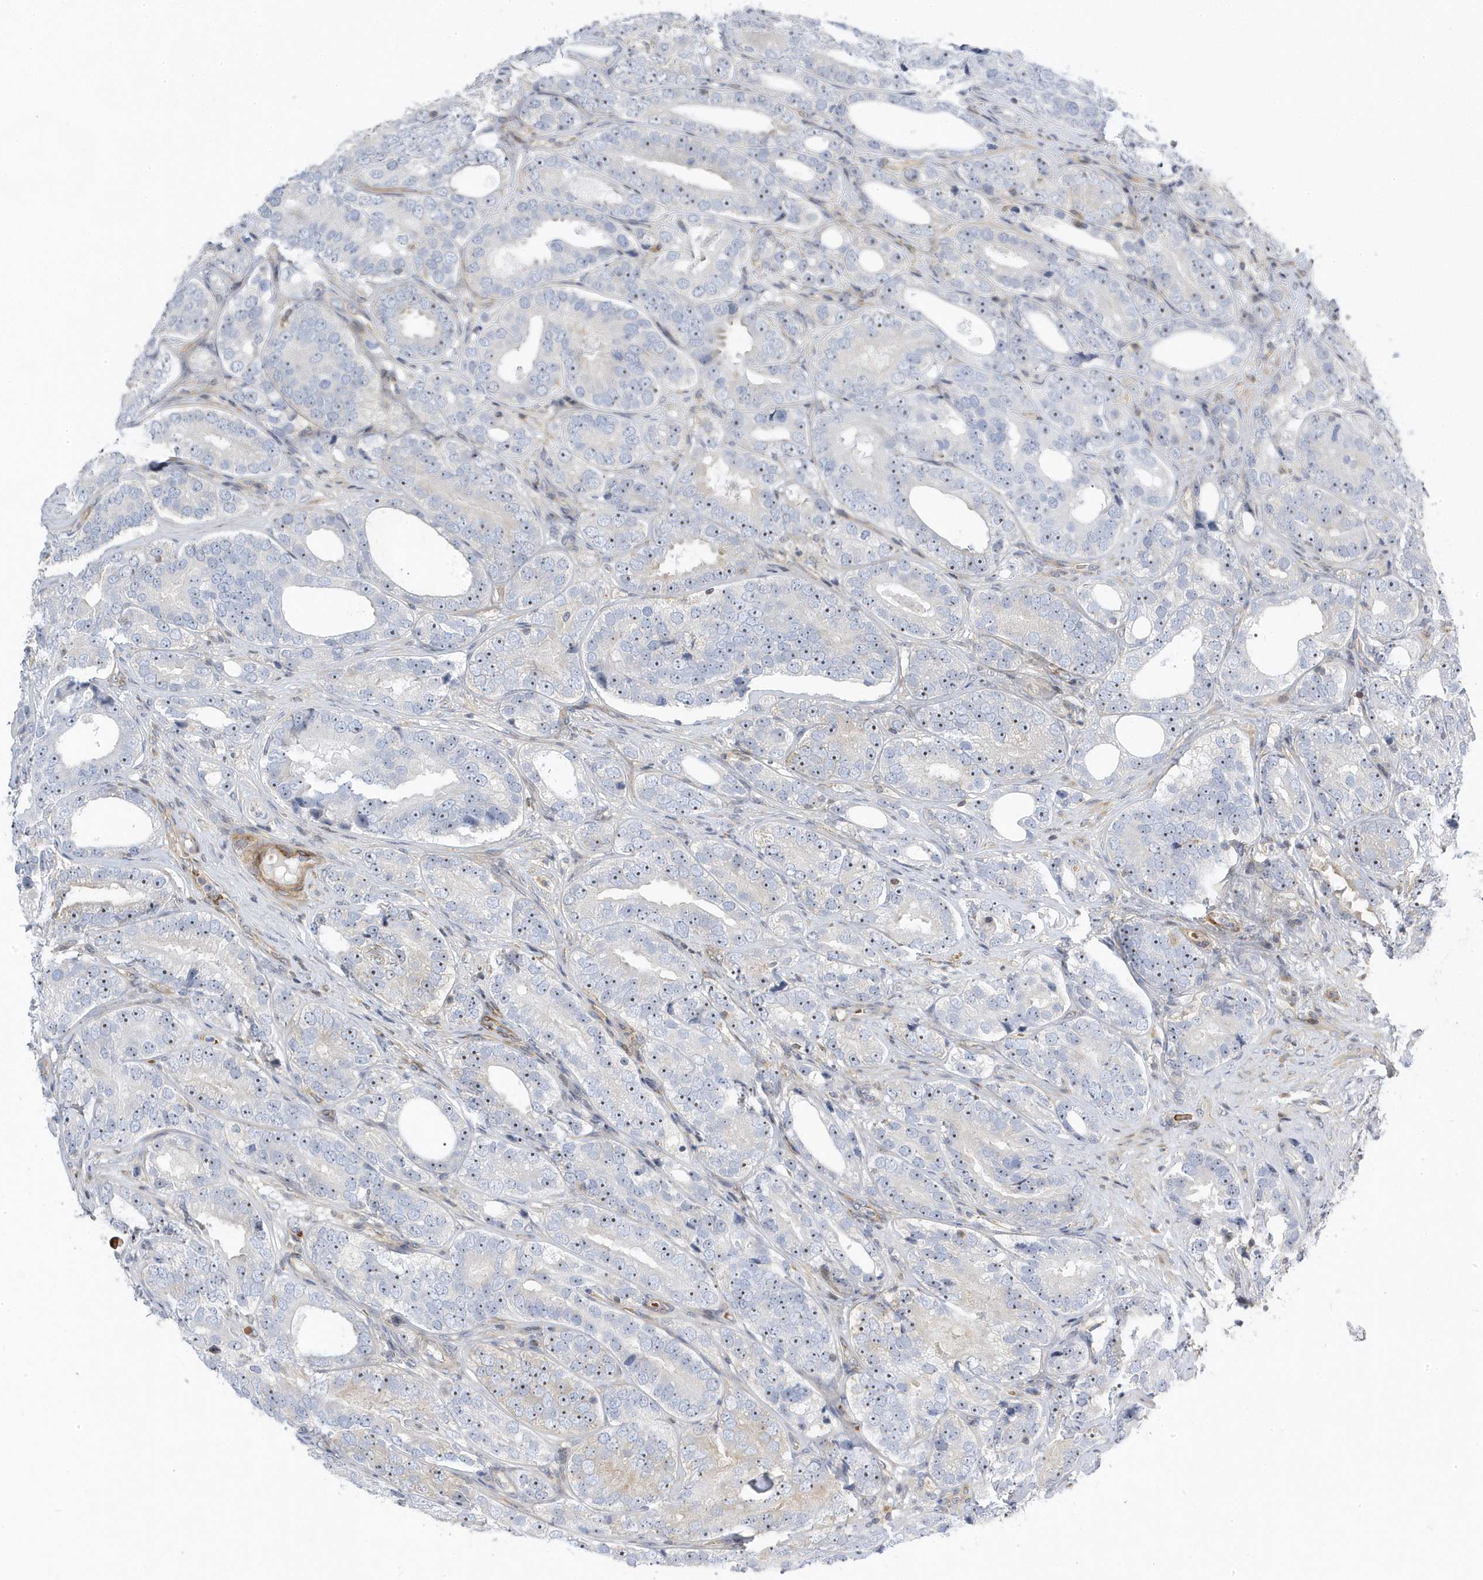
{"staining": {"intensity": "moderate", "quantity": "<25%", "location": "nuclear"}, "tissue": "prostate cancer", "cell_type": "Tumor cells", "image_type": "cancer", "snomed": [{"axis": "morphology", "description": "Adenocarcinoma, High grade"}, {"axis": "topography", "description": "Prostate"}], "caption": "DAB (3,3'-diaminobenzidine) immunohistochemical staining of human adenocarcinoma (high-grade) (prostate) exhibits moderate nuclear protein expression in approximately <25% of tumor cells.", "gene": "MAP7D3", "patient": {"sex": "male", "age": 56}}